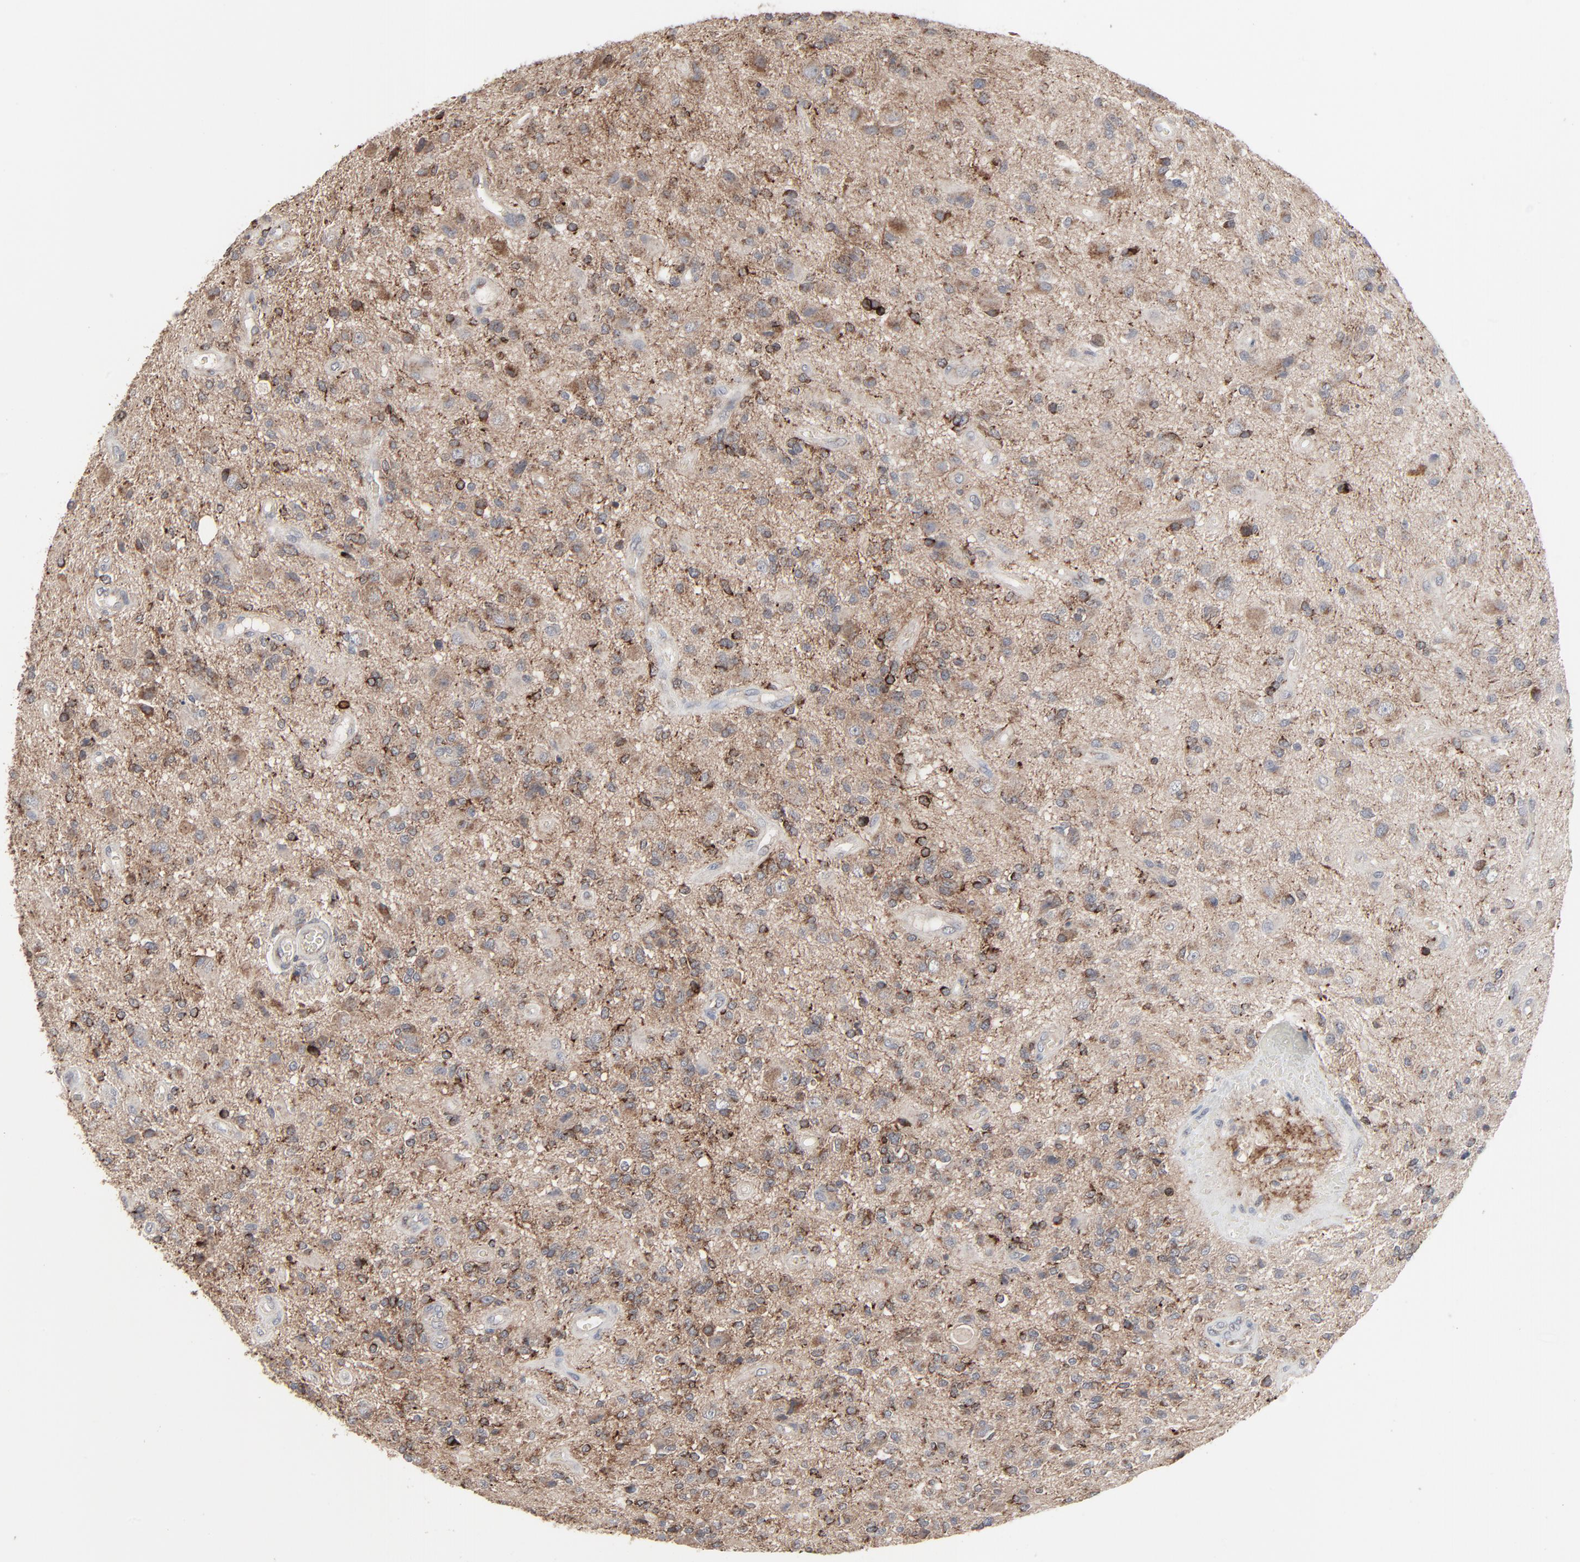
{"staining": {"intensity": "strong", "quantity": ">75%", "location": "cytoplasmic/membranous"}, "tissue": "glioma", "cell_type": "Tumor cells", "image_type": "cancer", "snomed": [{"axis": "morphology", "description": "Normal tissue, NOS"}, {"axis": "morphology", "description": "Glioma, malignant, High grade"}, {"axis": "topography", "description": "Cerebral cortex"}], "caption": "Immunohistochemistry micrograph of neoplastic tissue: glioma stained using IHC shows high levels of strong protein expression localized specifically in the cytoplasmic/membranous of tumor cells, appearing as a cytoplasmic/membranous brown color.", "gene": "JAM3", "patient": {"sex": "male", "age": 75}}